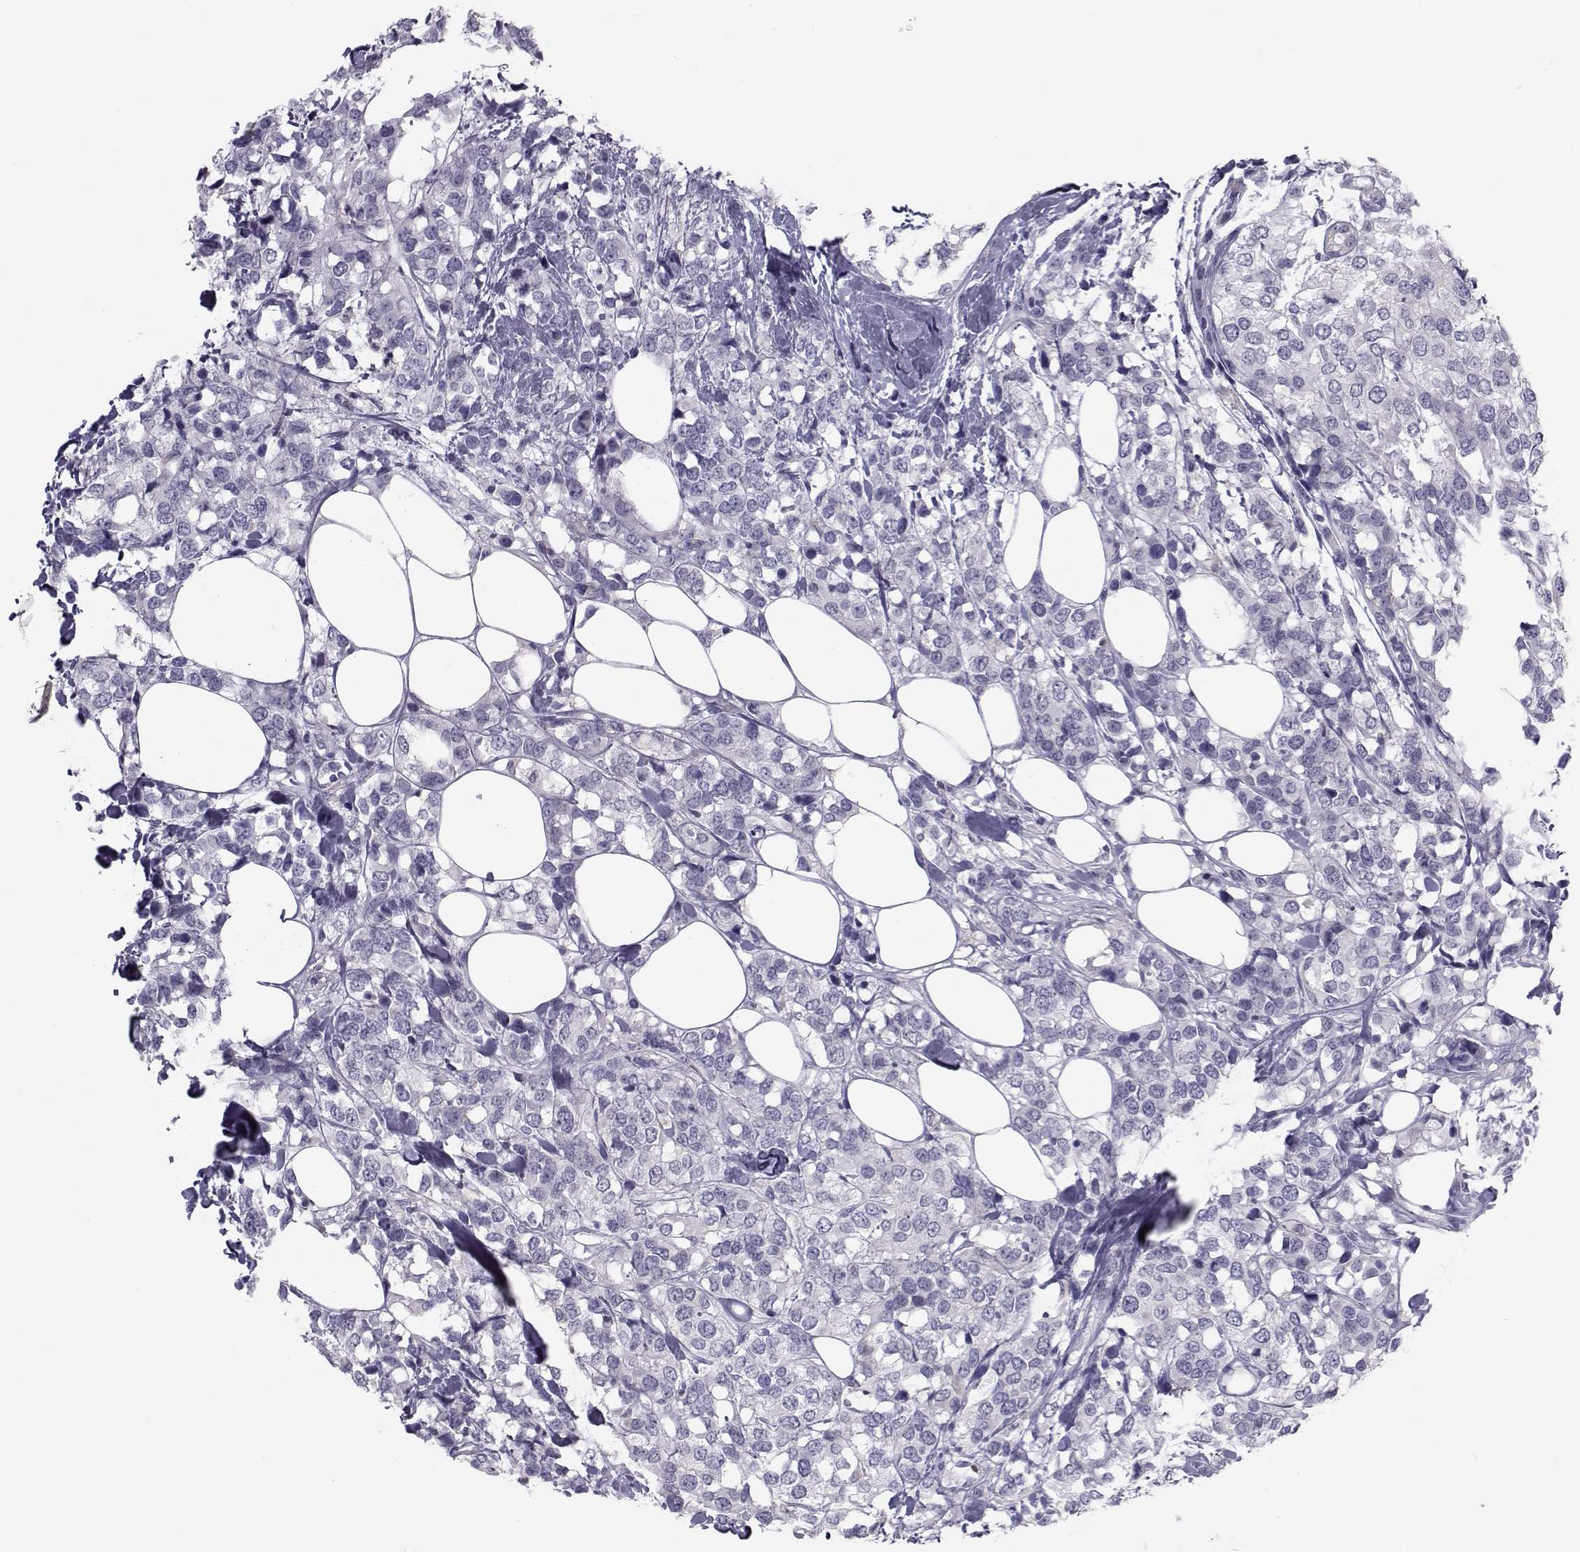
{"staining": {"intensity": "negative", "quantity": "none", "location": "none"}, "tissue": "breast cancer", "cell_type": "Tumor cells", "image_type": "cancer", "snomed": [{"axis": "morphology", "description": "Lobular carcinoma"}, {"axis": "topography", "description": "Breast"}], "caption": "The micrograph displays no staining of tumor cells in breast cancer.", "gene": "GARIN3", "patient": {"sex": "female", "age": 59}}